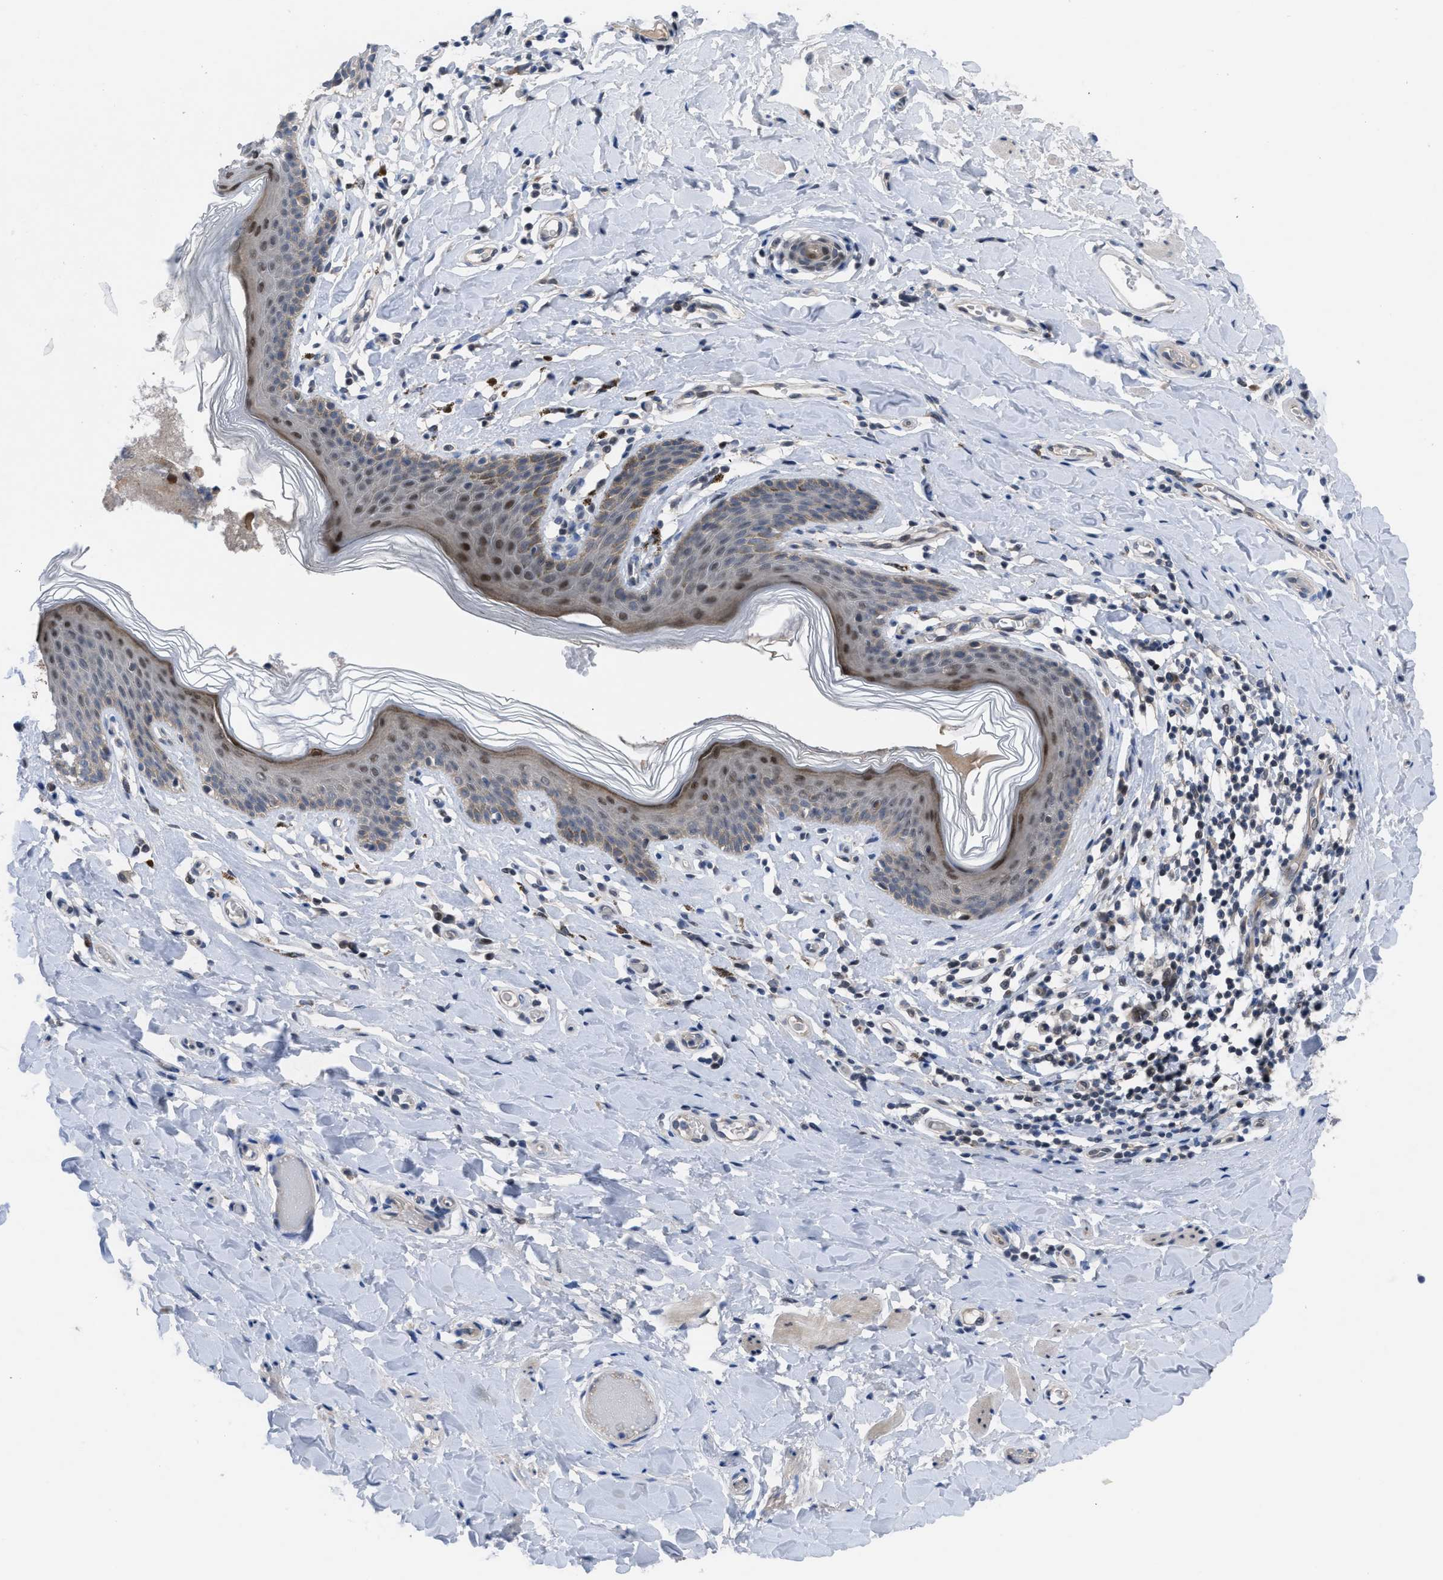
{"staining": {"intensity": "moderate", "quantity": "<25%", "location": "nuclear"}, "tissue": "skin", "cell_type": "Epidermal cells", "image_type": "normal", "snomed": [{"axis": "morphology", "description": "Normal tissue, NOS"}, {"axis": "topography", "description": "Vulva"}], "caption": "An image of skin stained for a protein exhibits moderate nuclear brown staining in epidermal cells. The staining was performed using DAB to visualize the protein expression in brown, while the nuclei were stained in blue with hematoxylin (Magnification: 20x).", "gene": "IL17RE", "patient": {"sex": "female", "age": 66}}